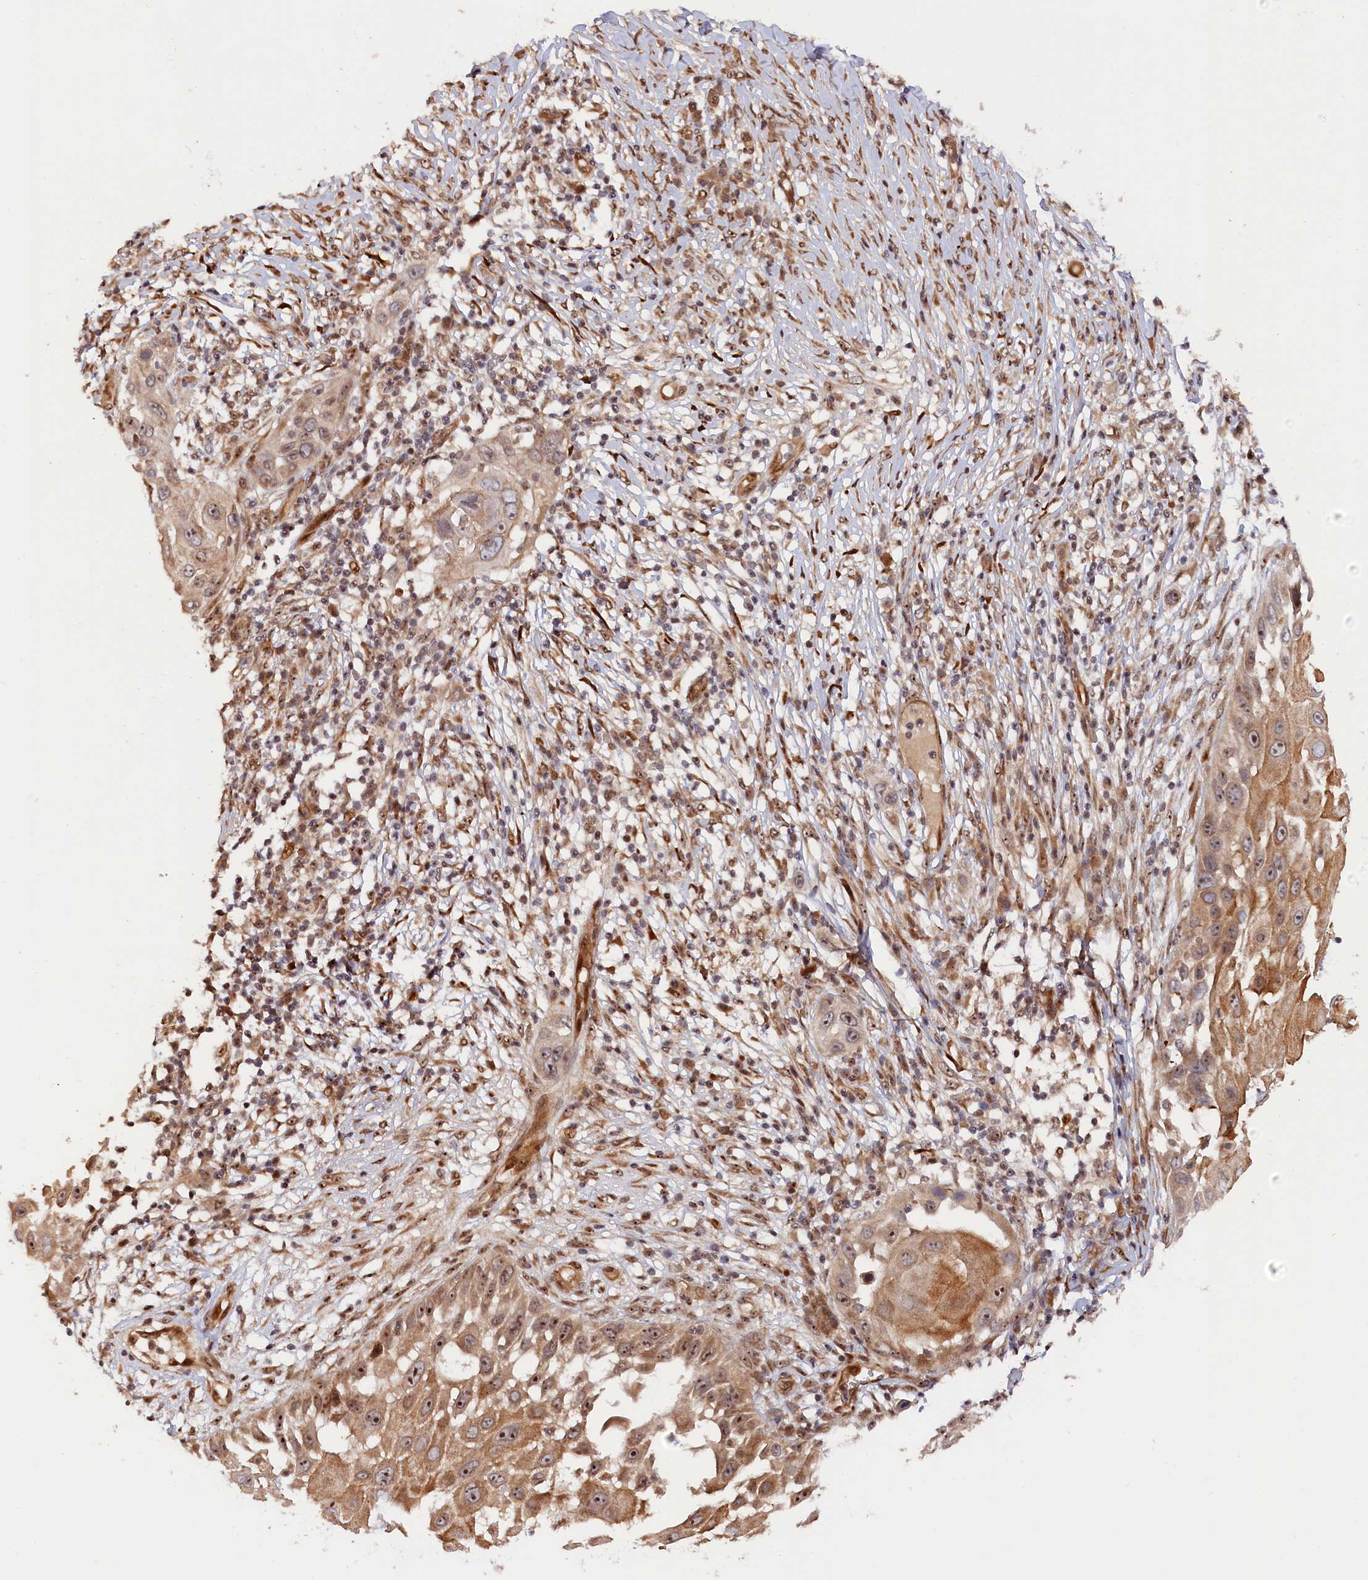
{"staining": {"intensity": "moderate", "quantity": "25%-75%", "location": "cytoplasmic/membranous,nuclear"}, "tissue": "skin cancer", "cell_type": "Tumor cells", "image_type": "cancer", "snomed": [{"axis": "morphology", "description": "Squamous cell carcinoma, NOS"}, {"axis": "topography", "description": "Skin"}], "caption": "Human skin cancer (squamous cell carcinoma) stained for a protein (brown) reveals moderate cytoplasmic/membranous and nuclear positive positivity in approximately 25%-75% of tumor cells.", "gene": "ANKRD24", "patient": {"sex": "female", "age": 44}}